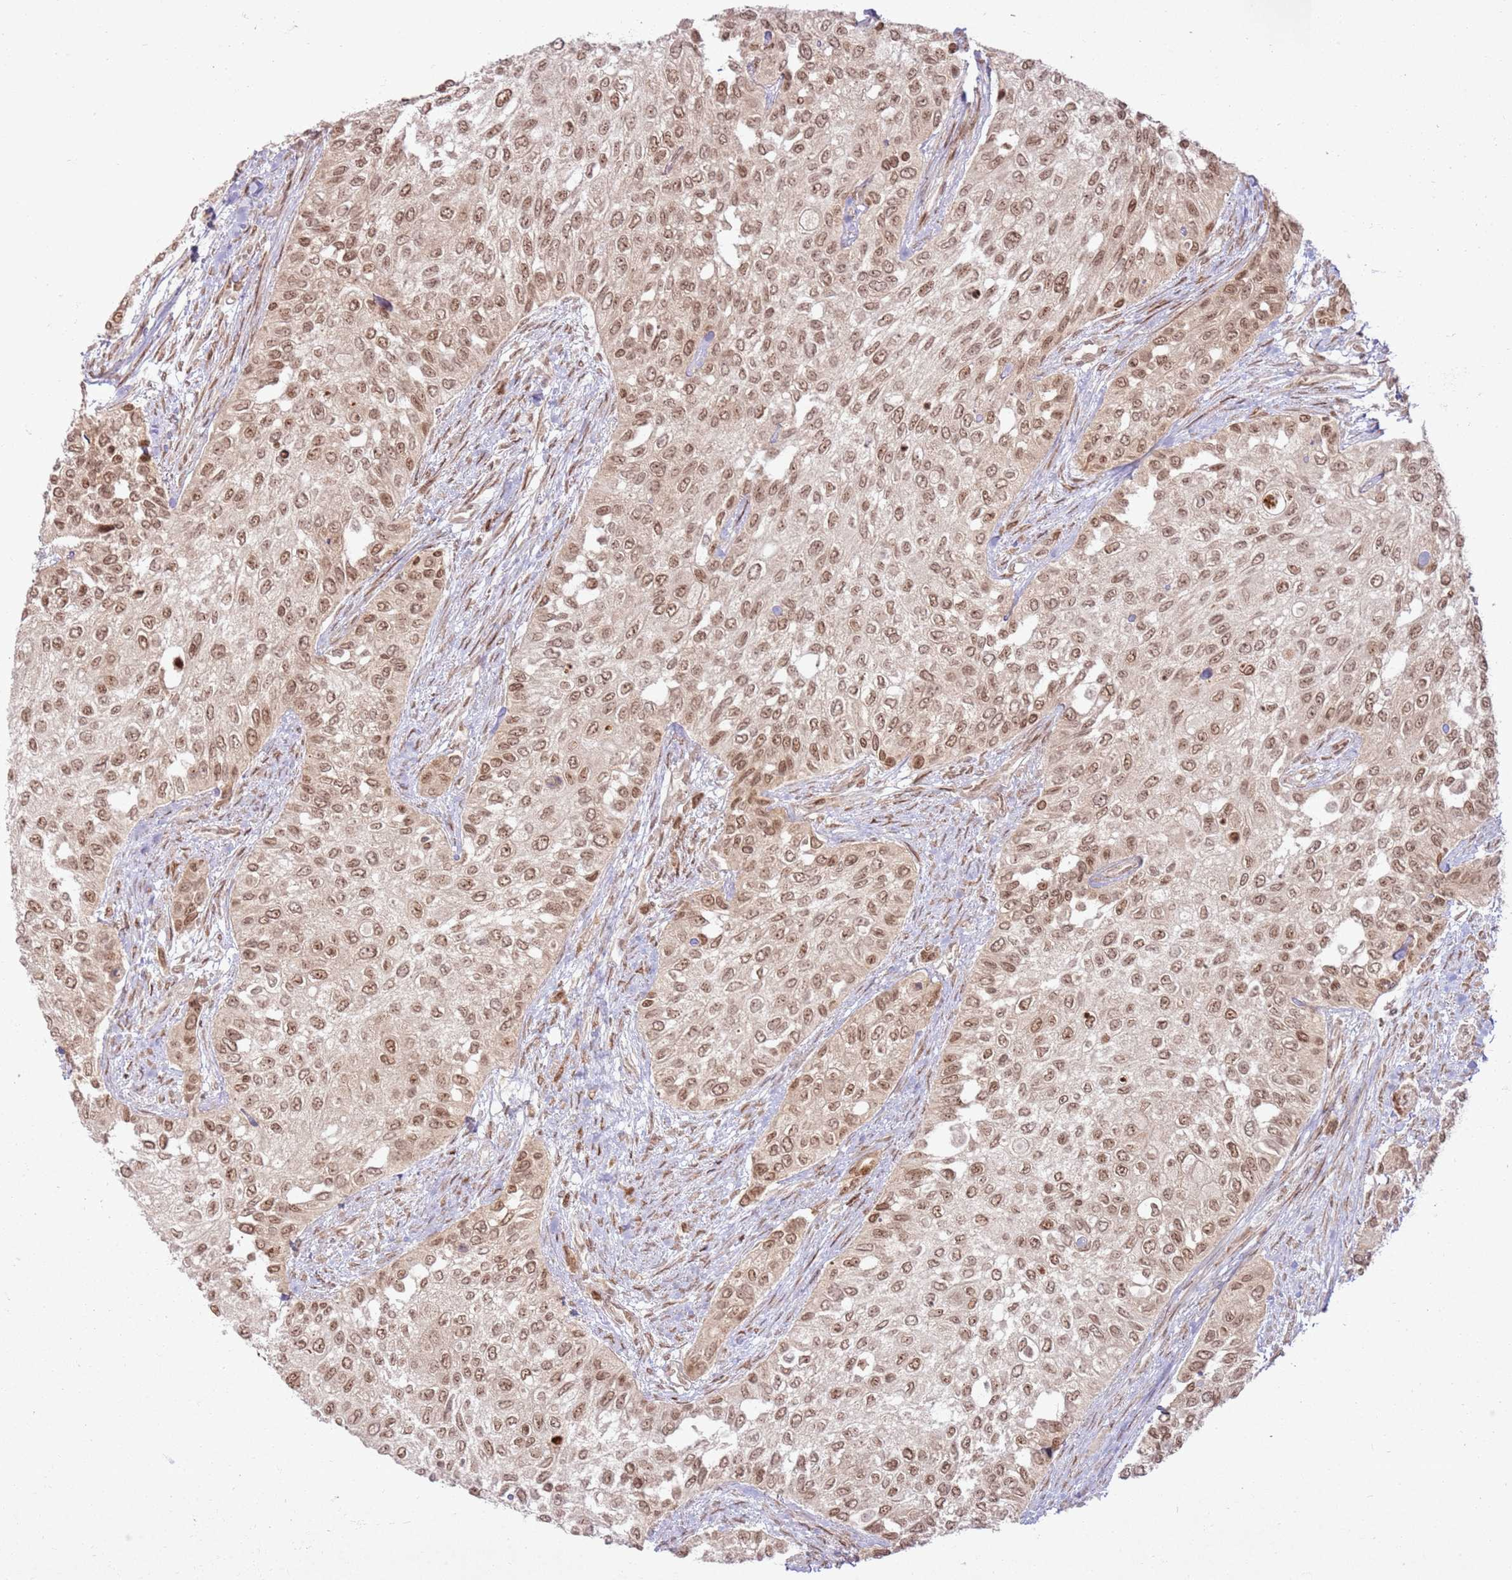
{"staining": {"intensity": "moderate", "quantity": ">75%", "location": "nuclear"}, "tissue": "urothelial cancer", "cell_type": "Tumor cells", "image_type": "cancer", "snomed": [{"axis": "morphology", "description": "Normal tissue, NOS"}, {"axis": "morphology", "description": "Urothelial carcinoma, High grade"}, {"axis": "topography", "description": "Vascular tissue"}, {"axis": "topography", "description": "Urinary bladder"}], "caption": "Protein expression analysis of human urothelial cancer reveals moderate nuclear expression in approximately >75% of tumor cells.", "gene": "KLHL36", "patient": {"sex": "female", "age": 56}}